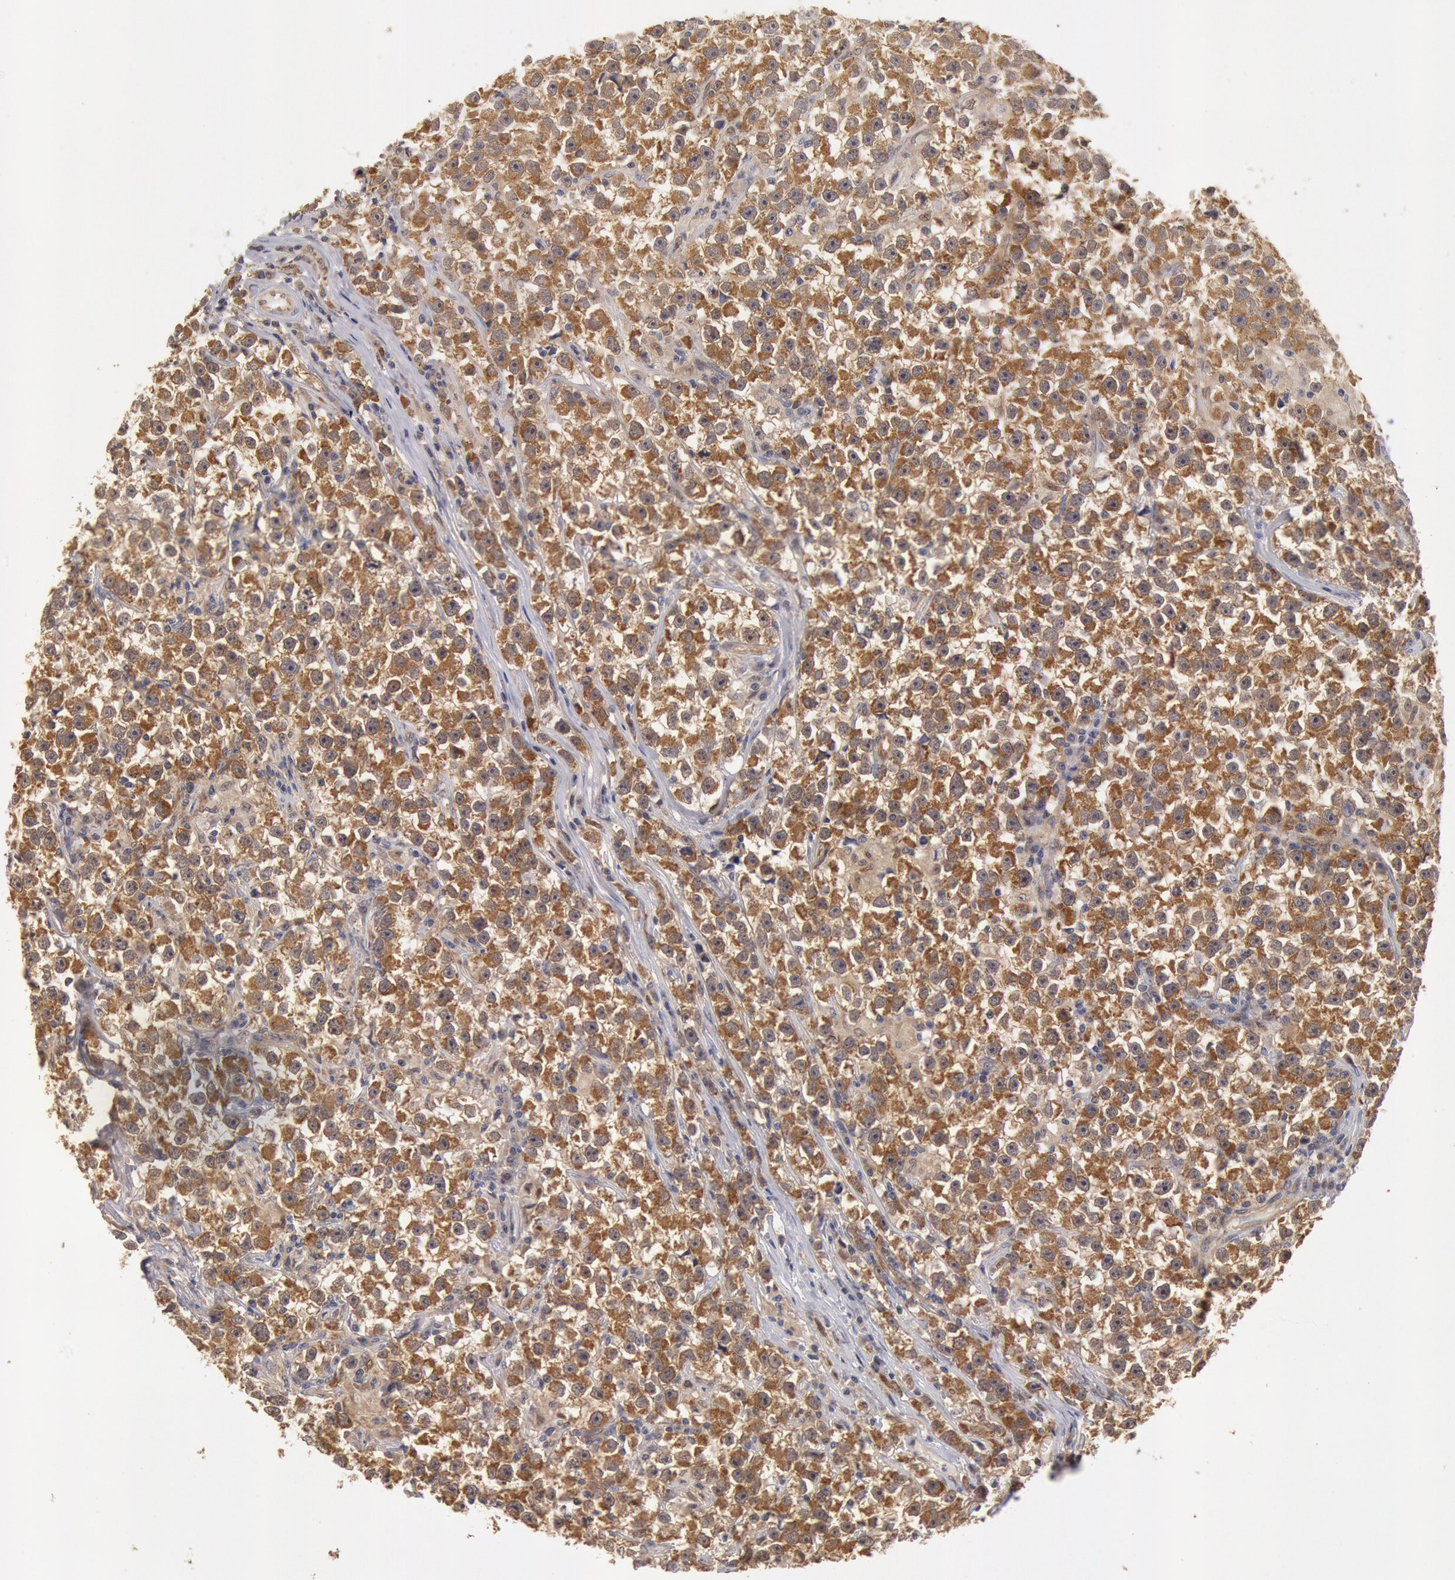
{"staining": {"intensity": "moderate", "quantity": ">75%", "location": "cytoplasmic/membranous"}, "tissue": "testis cancer", "cell_type": "Tumor cells", "image_type": "cancer", "snomed": [{"axis": "morphology", "description": "Seminoma, NOS"}, {"axis": "topography", "description": "Testis"}], "caption": "A medium amount of moderate cytoplasmic/membranous expression is identified in about >75% of tumor cells in testis seminoma tissue.", "gene": "DNAJA1", "patient": {"sex": "male", "age": 33}}